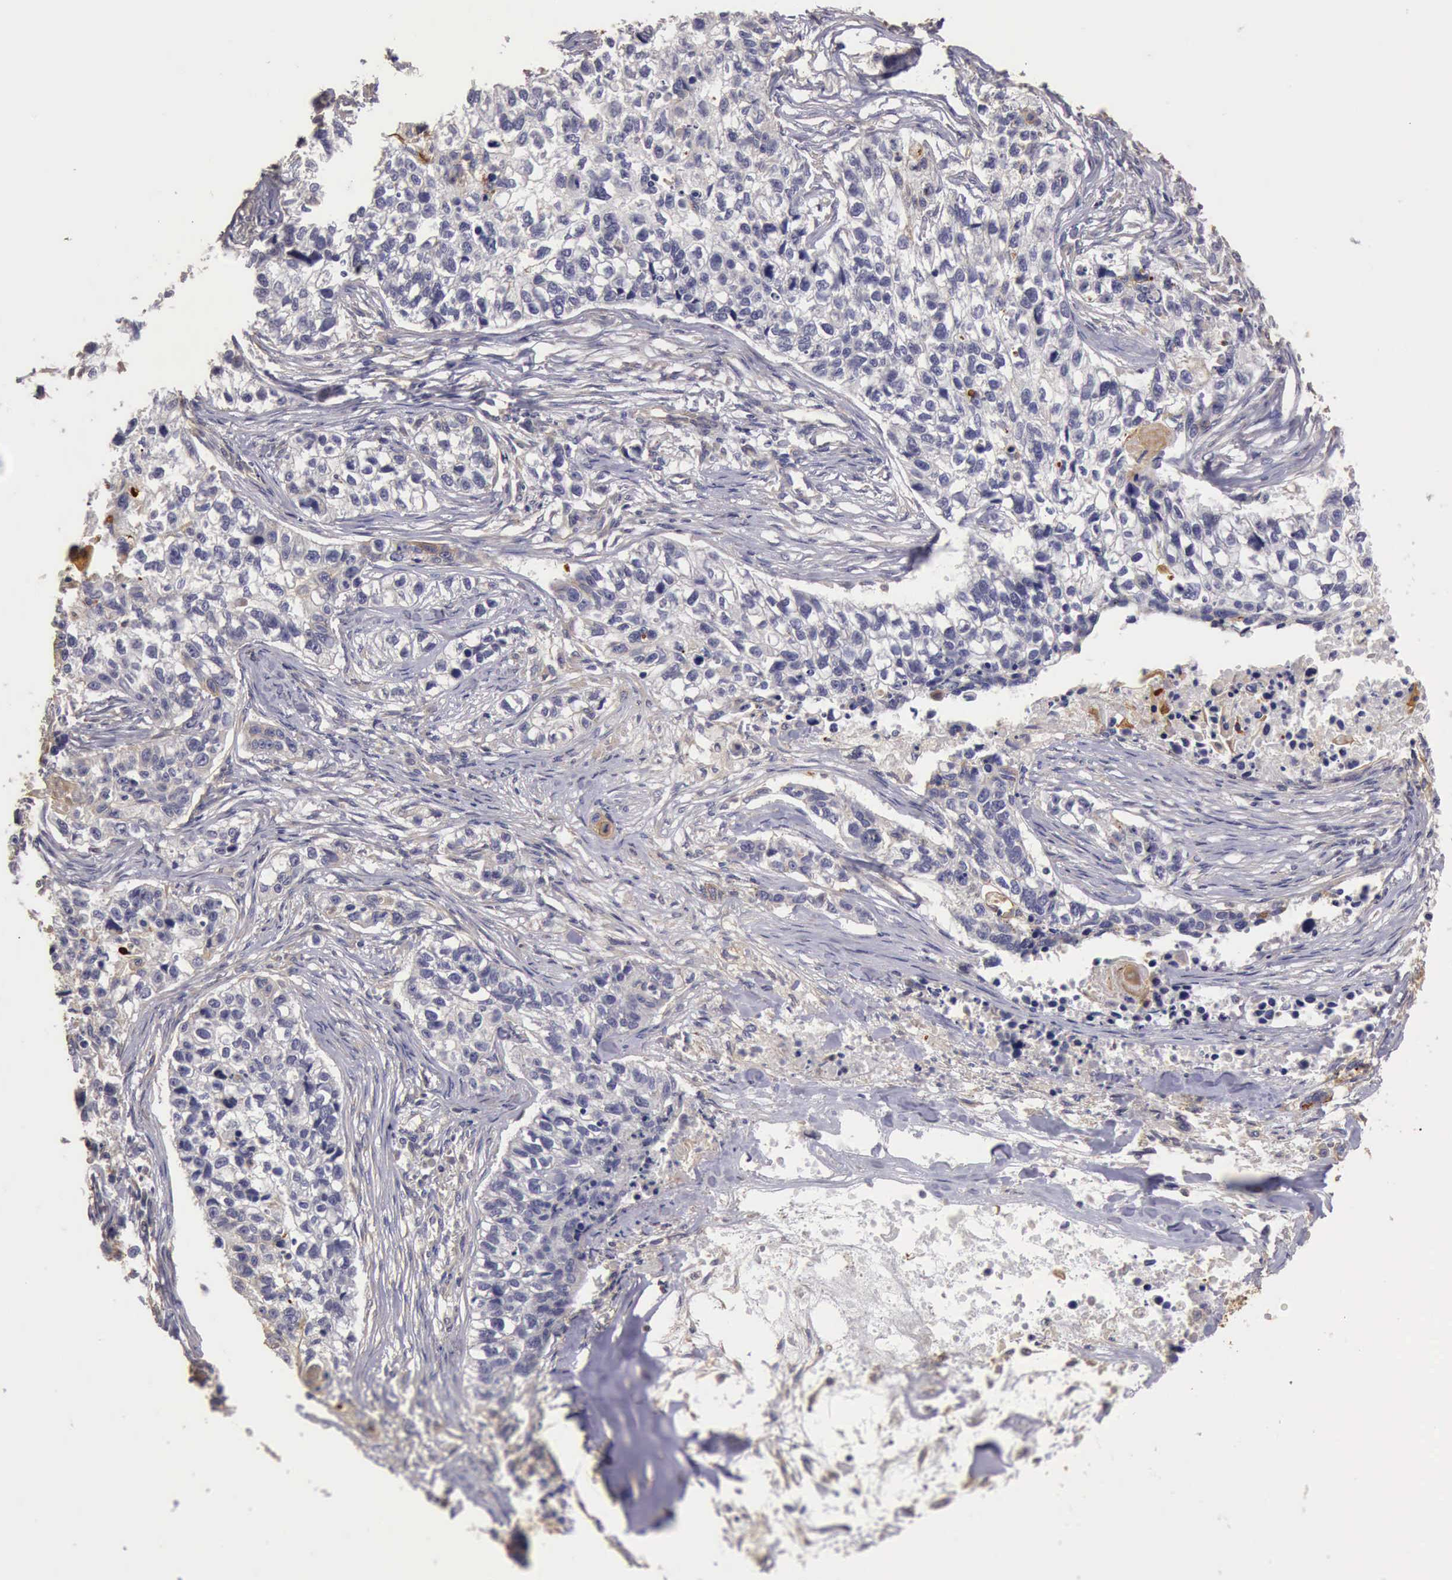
{"staining": {"intensity": "negative", "quantity": "none", "location": "none"}, "tissue": "lung cancer", "cell_type": "Tumor cells", "image_type": "cancer", "snomed": [{"axis": "morphology", "description": "Squamous cell carcinoma, NOS"}, {"axis": "topography", "description": "Lymph node"}, {"axis": "topography", "description": "Lung"}], "caption": "An IHC image of lung cancer (squamous cell carcinoma) is shown. There is no staining in tumor cells of lung cancer (squamous cell carcinoma).", "gene": "BMX", "patient": {"sex": "male", "age": 74}}